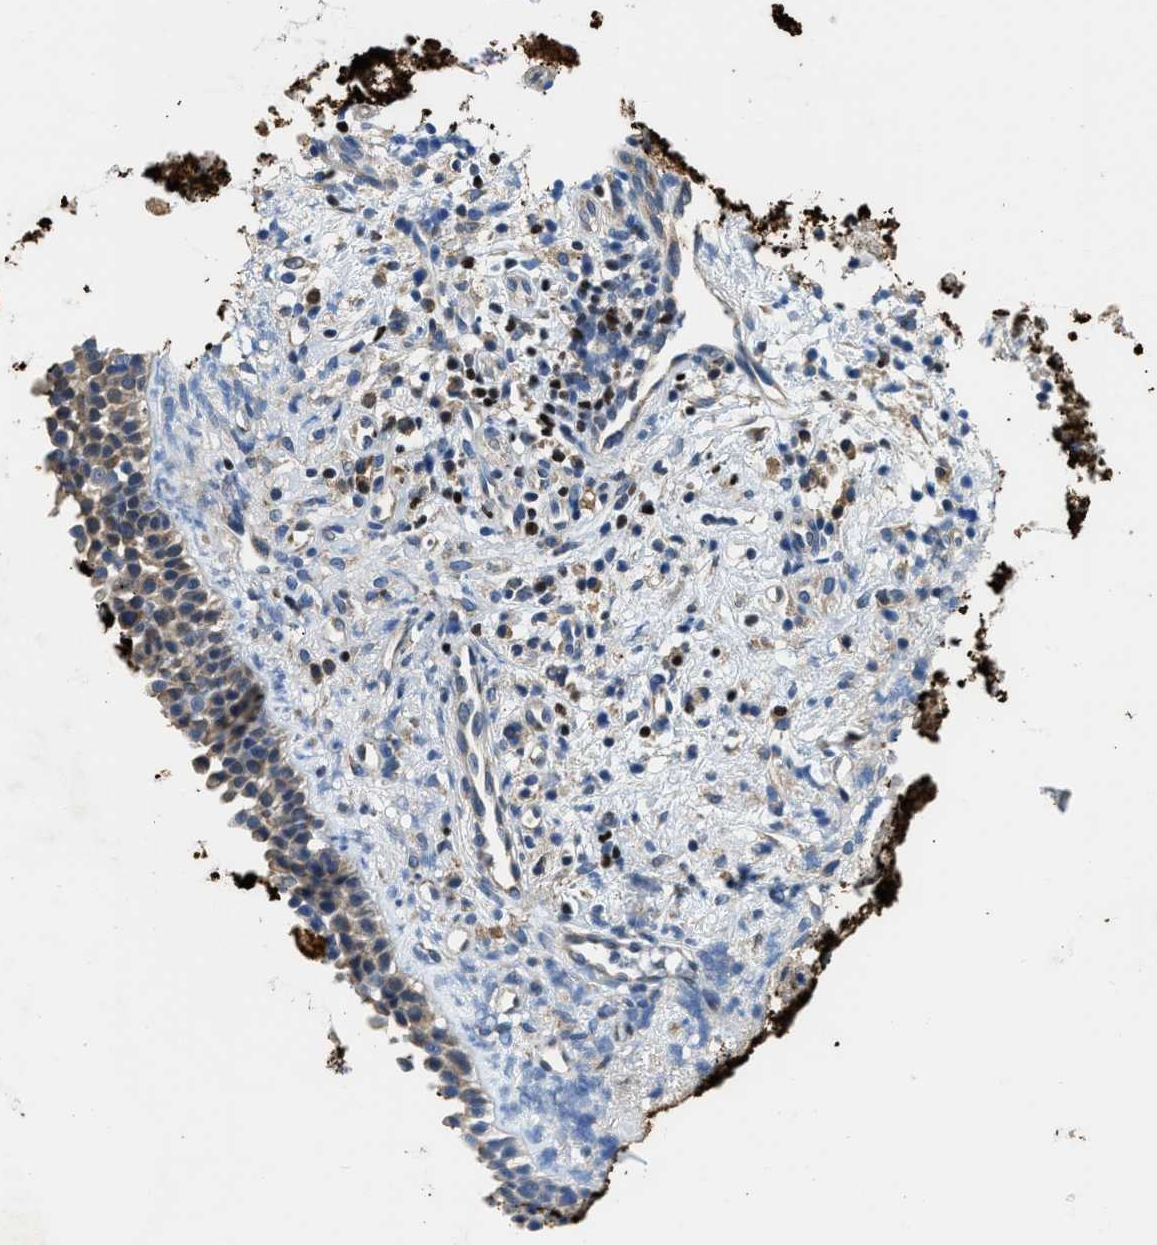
{"staining": {"intensity": "weak", "quantity": "25%-75%", "location": "cytoplasmic/membranous,nuclear"}, "tissue": "nasopharynx", "cell_type": "Respiratory epithelial cells", "image_type": "normal", "snomed": [{"axis": "morphology", "description": "Normal tissue, NOS"}, {"axis": "topography", "description": "Nasopharynx"}], "caption": "The immunohistochemical stain highlights weak cytoplasmic/membranous,nuclear staining in respiratory epithelial cells of normal nasopharynx. (IHC, brightfield microscopy, high magnification).", "gene": "TOX", "patient": {"sex": "male", "age": 21}}